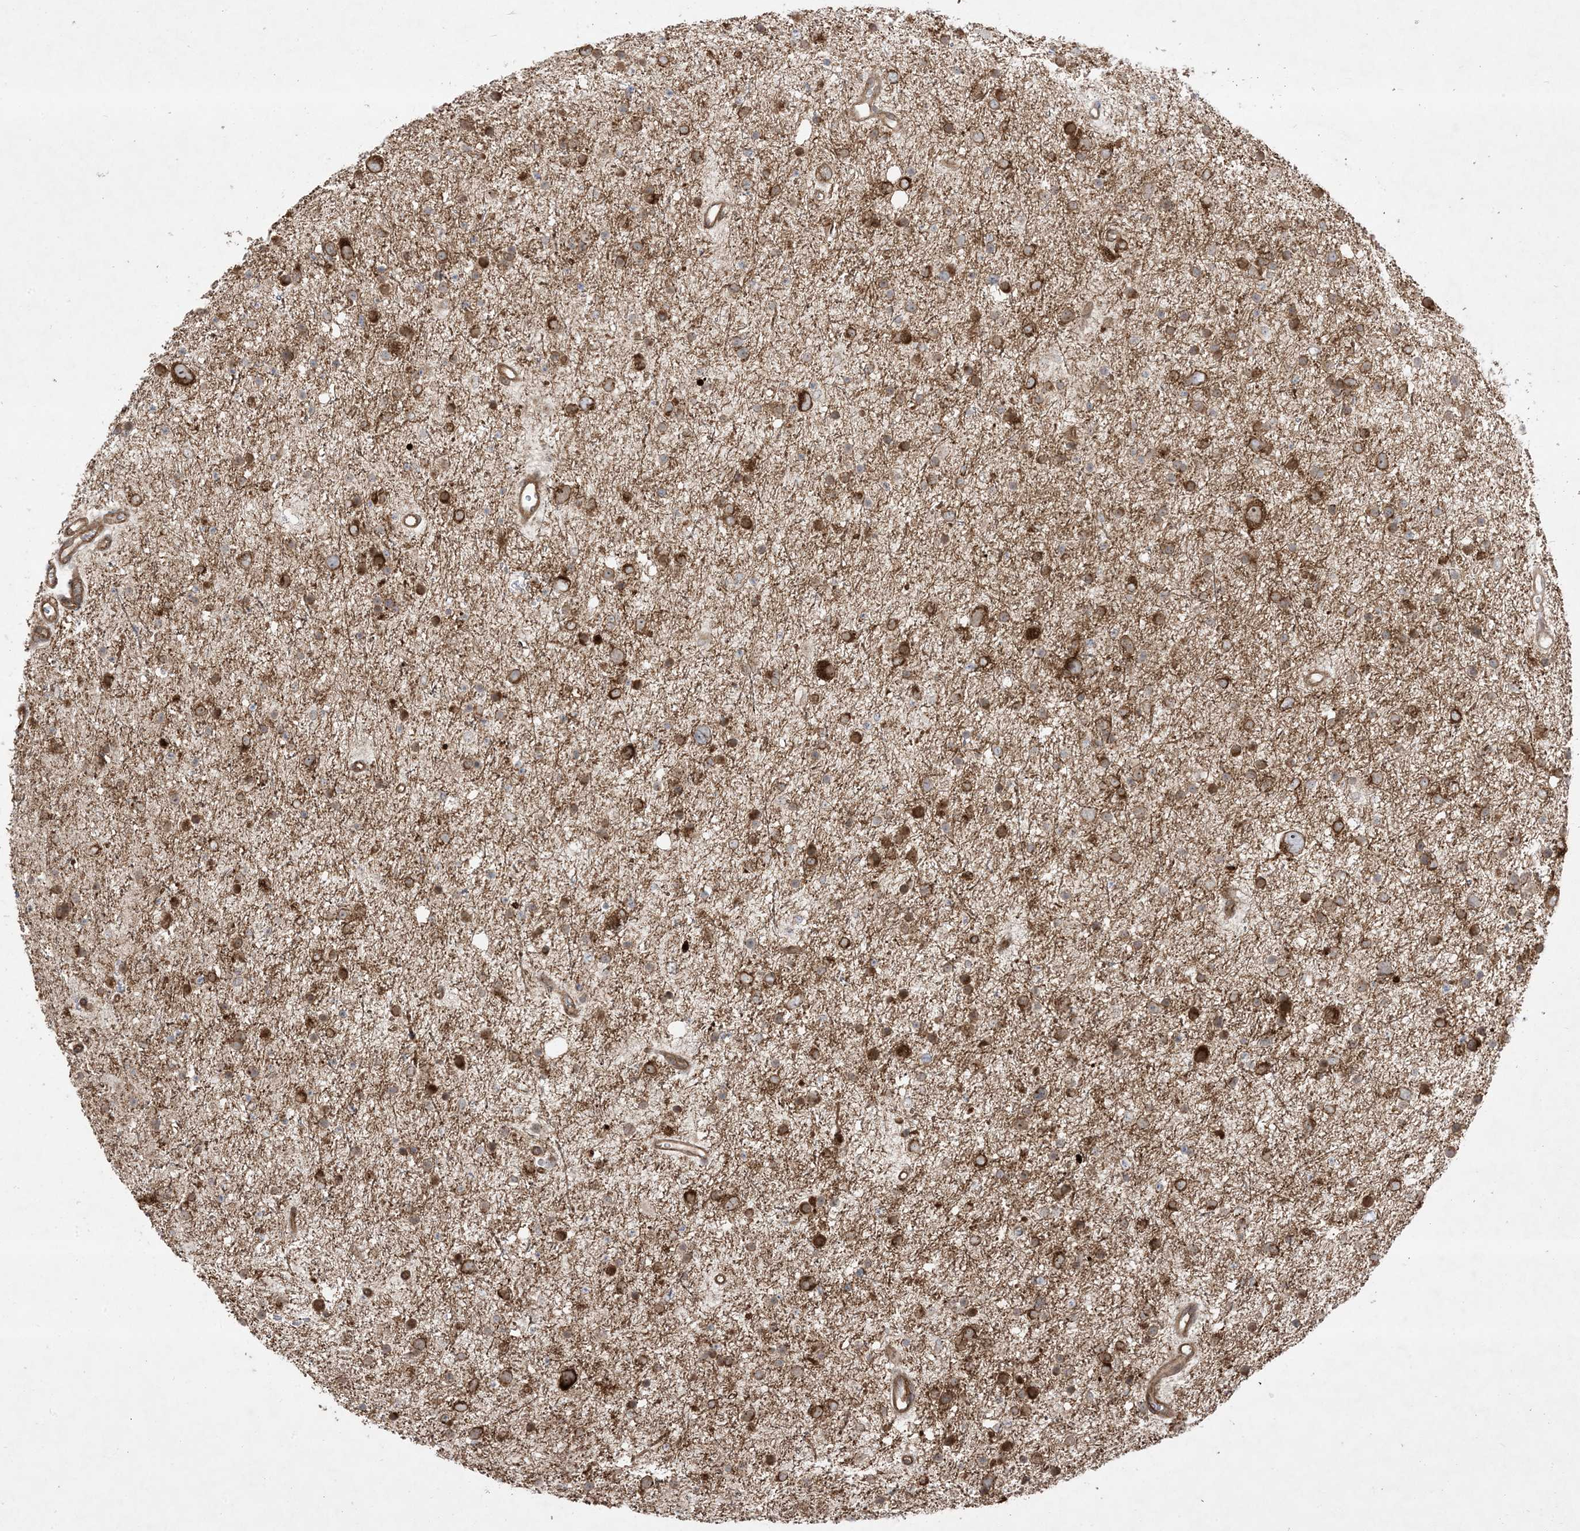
{"staining": {"intensity": "strong", "quantity": "25%-75%", "location": "cytoplasmic/membranous"}, "tissue": "glioma", "cell_type": "Tumor cells", "image_type": "cancer", "snomed": [{"axis": "morphology", "description": "Glioma, malignant, Low grade"}, {"axis": "topography", "description": "Brain"}], "caption": "Immunohistochemical staining of human glioma exhibits strong cytoplasmic/membranous protein expression in about 25%-75% of tumor cells. (brown staining indicates protein expression, while blue staining denotes nuclei).", "gene": "SOGA3", "patient": {"sex": "female", "age": 37}}